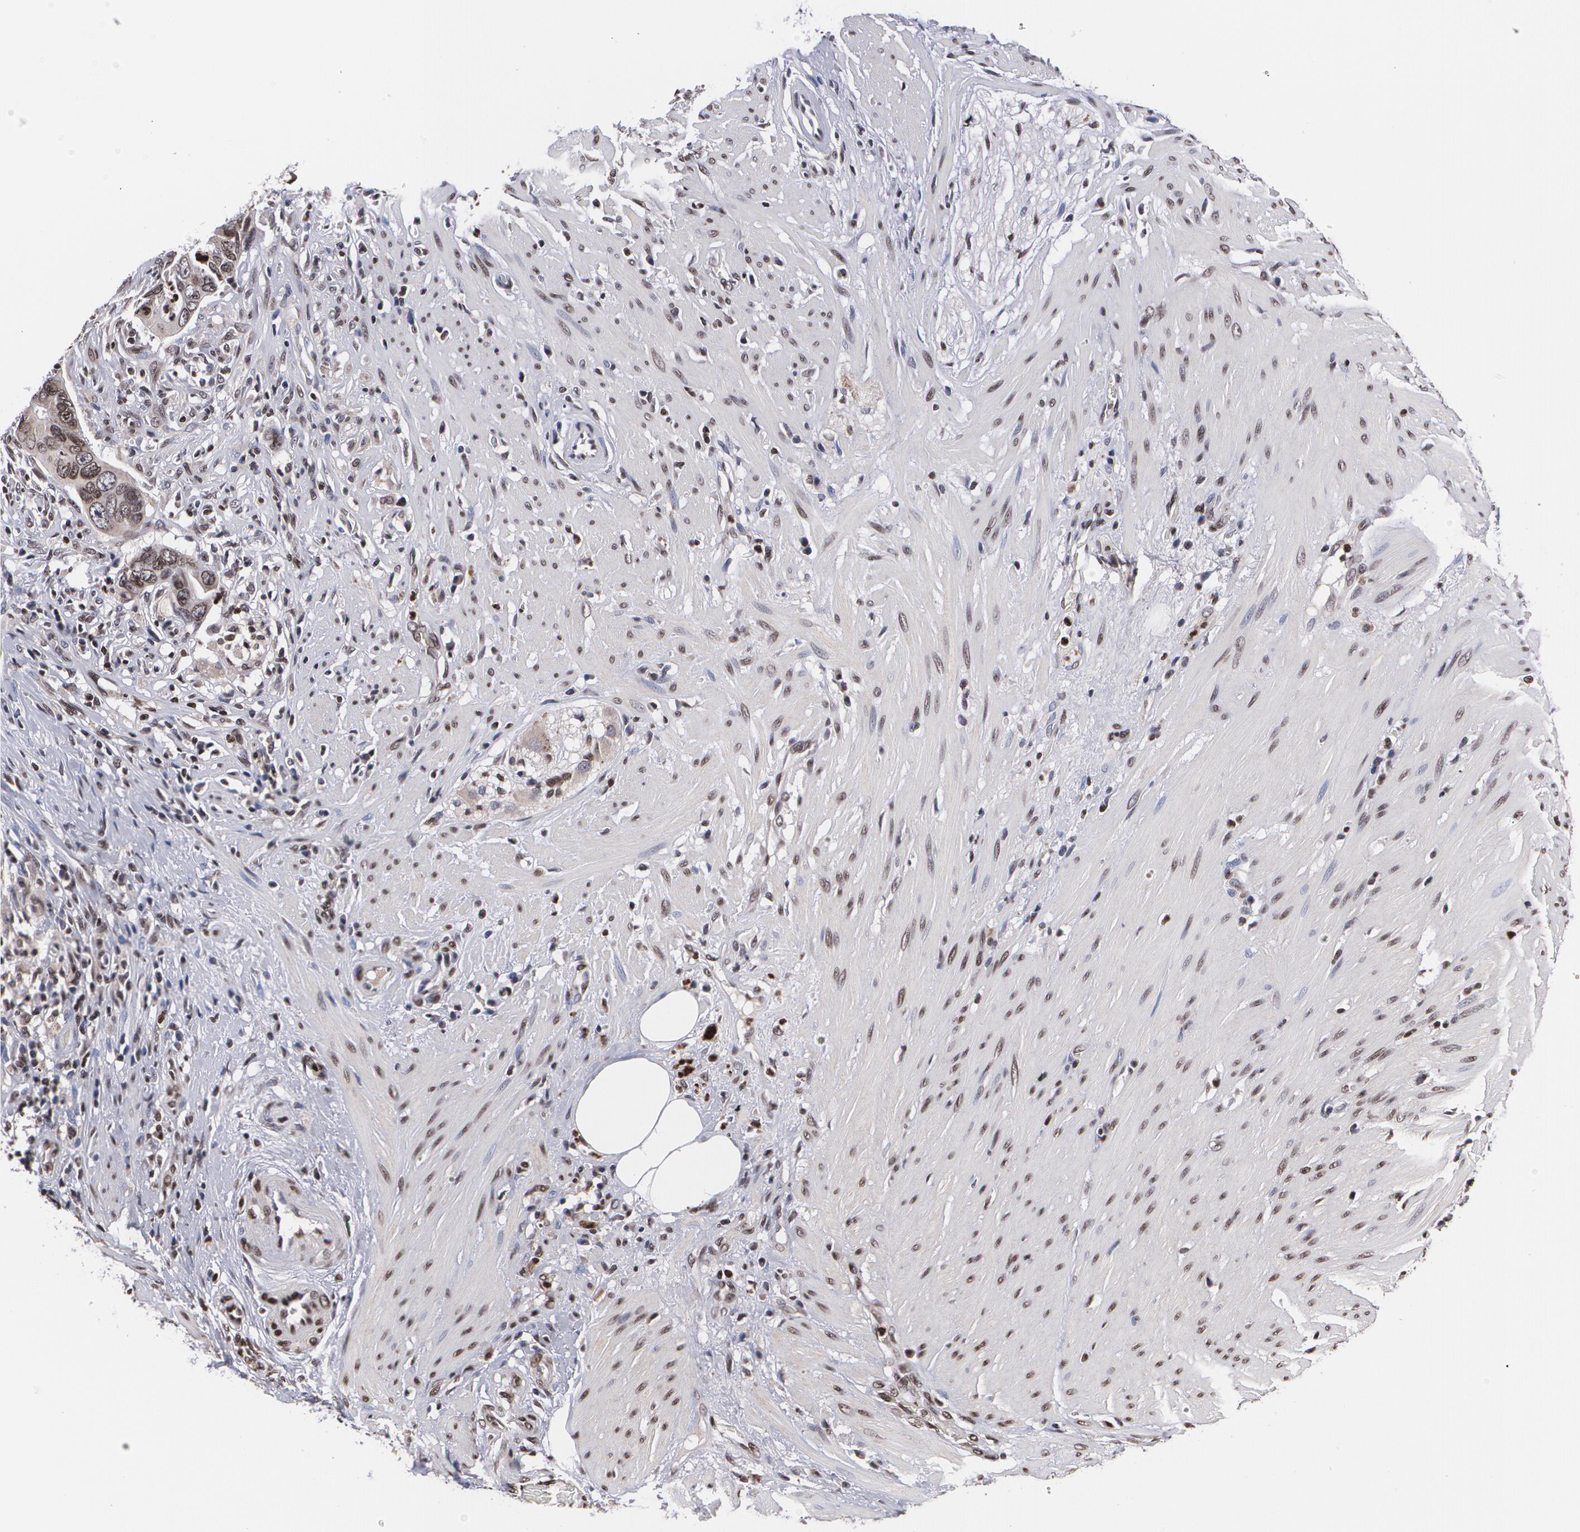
{"staining": {"intensity": "moderate", "quantity": "25%-75%", "location": "cytoplasmic/membranous,nuclear"}, "tissue": "colorectal cancer", "cell_type": "Tumor cells", "image_type": "cancer", "snomed": [{"axis": "morphology", "description": "Adenocarcinoma, NOS"}, {"axis": "topography", "description": "Rectum"}], "caption": "Protein expression analysis of human adenocarcinoma (colorectal) reveals moderate cytoplasmic/membranous and nuclear staining in approximately 25%-75% of tumor cells.", "gene": "MVP", "patient": {"sex": "male", "age": 53}}